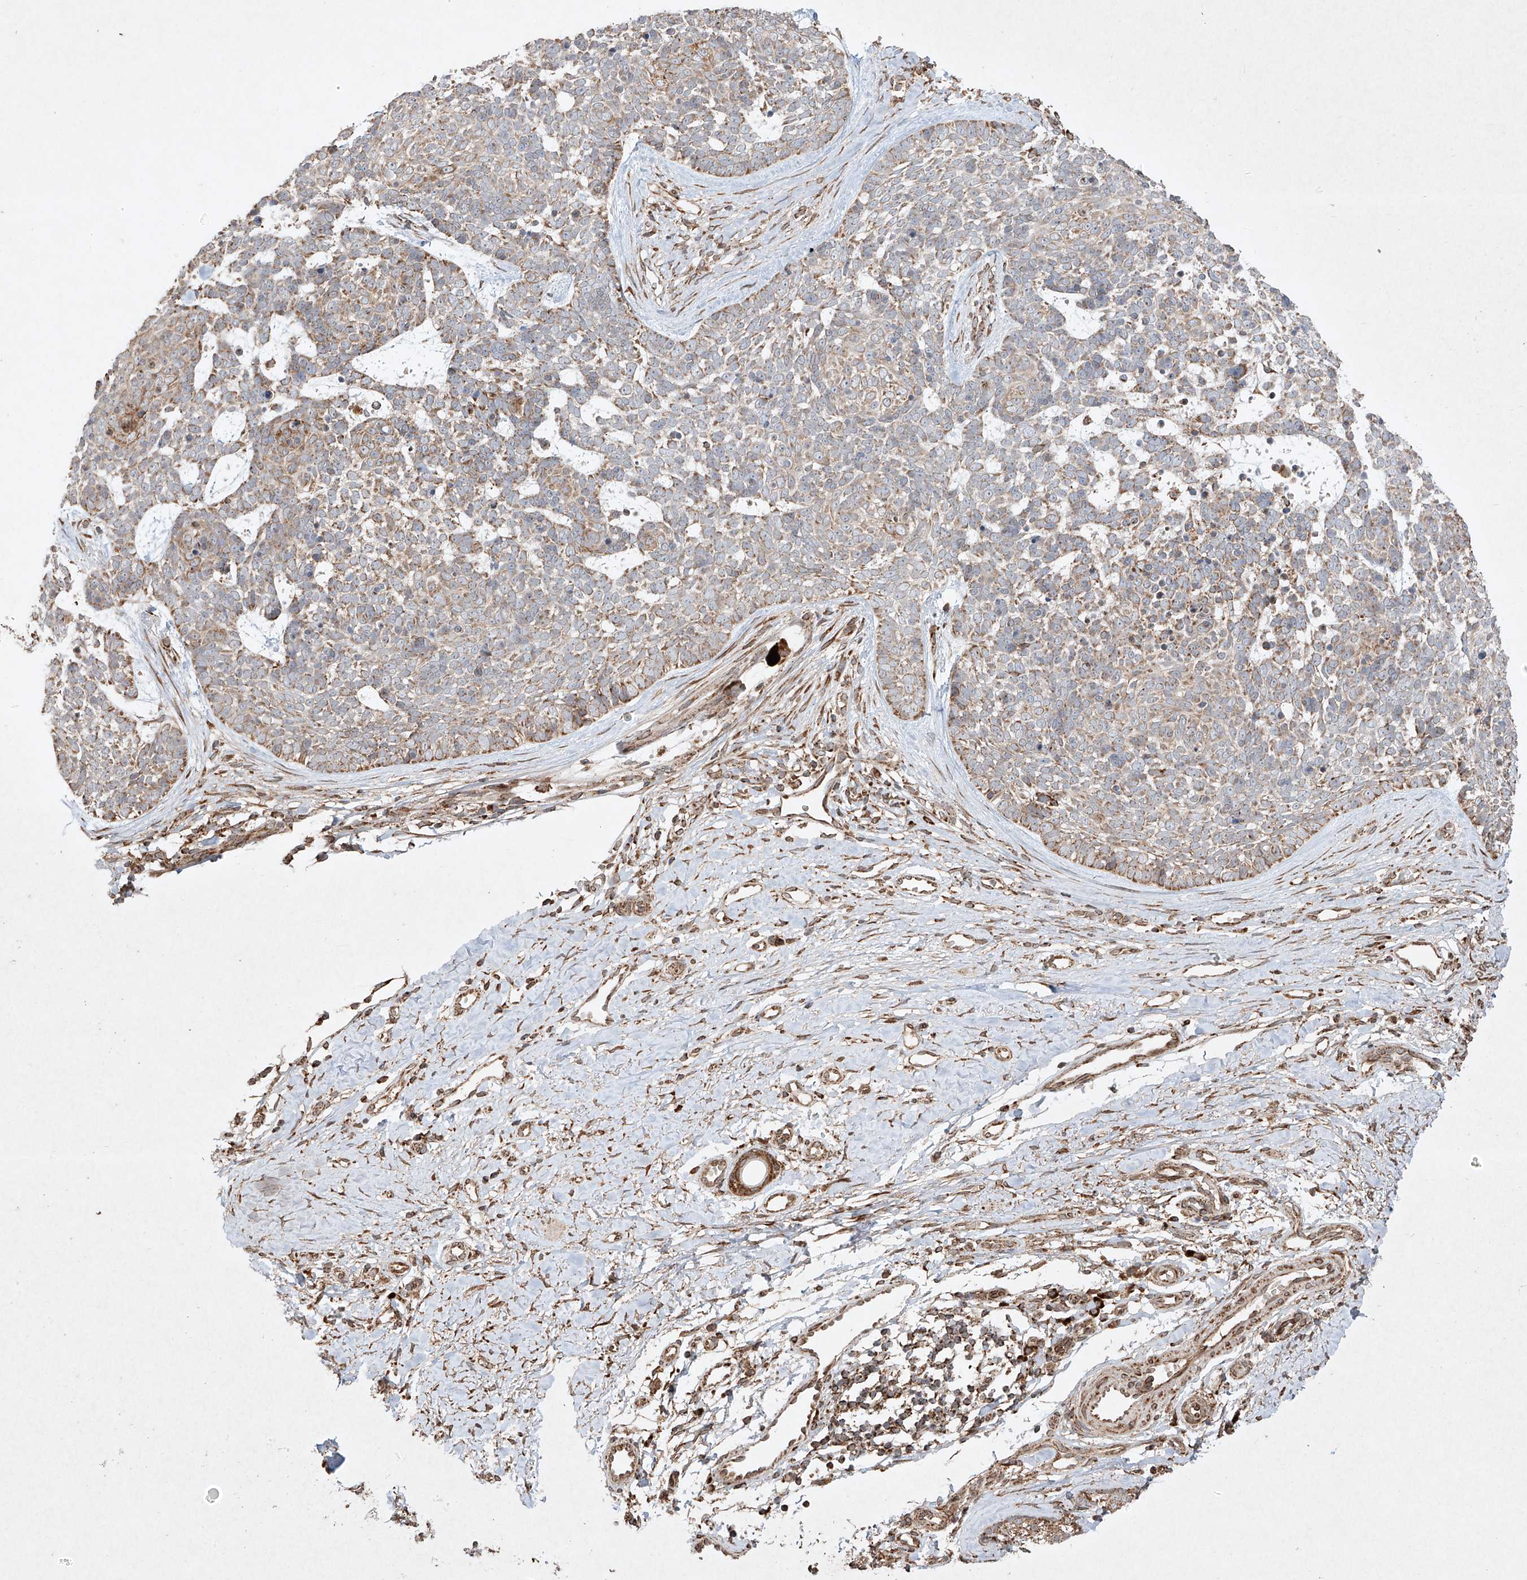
{"staining": {"intensity": "moderate", "quantity": "25%-75%", "location": "cytoplasmic/membranous"}, "tissue": "skin cancer", "cell_type": "Tumor cells", "image_type": "cancer", "snomed": [{"axis": "morphology", "description": "Basal cell carcinoma"}, {"axis": "topography", "description": "Skin"}], "caption": "Protein staining shows moderate cytoplasmic/membranous expression in approximately 25%-75% of tumor cells in skin basal cell carcinoma.", "gene": "SEMA3B", "patient": {"sex": "female", "age": 81}}